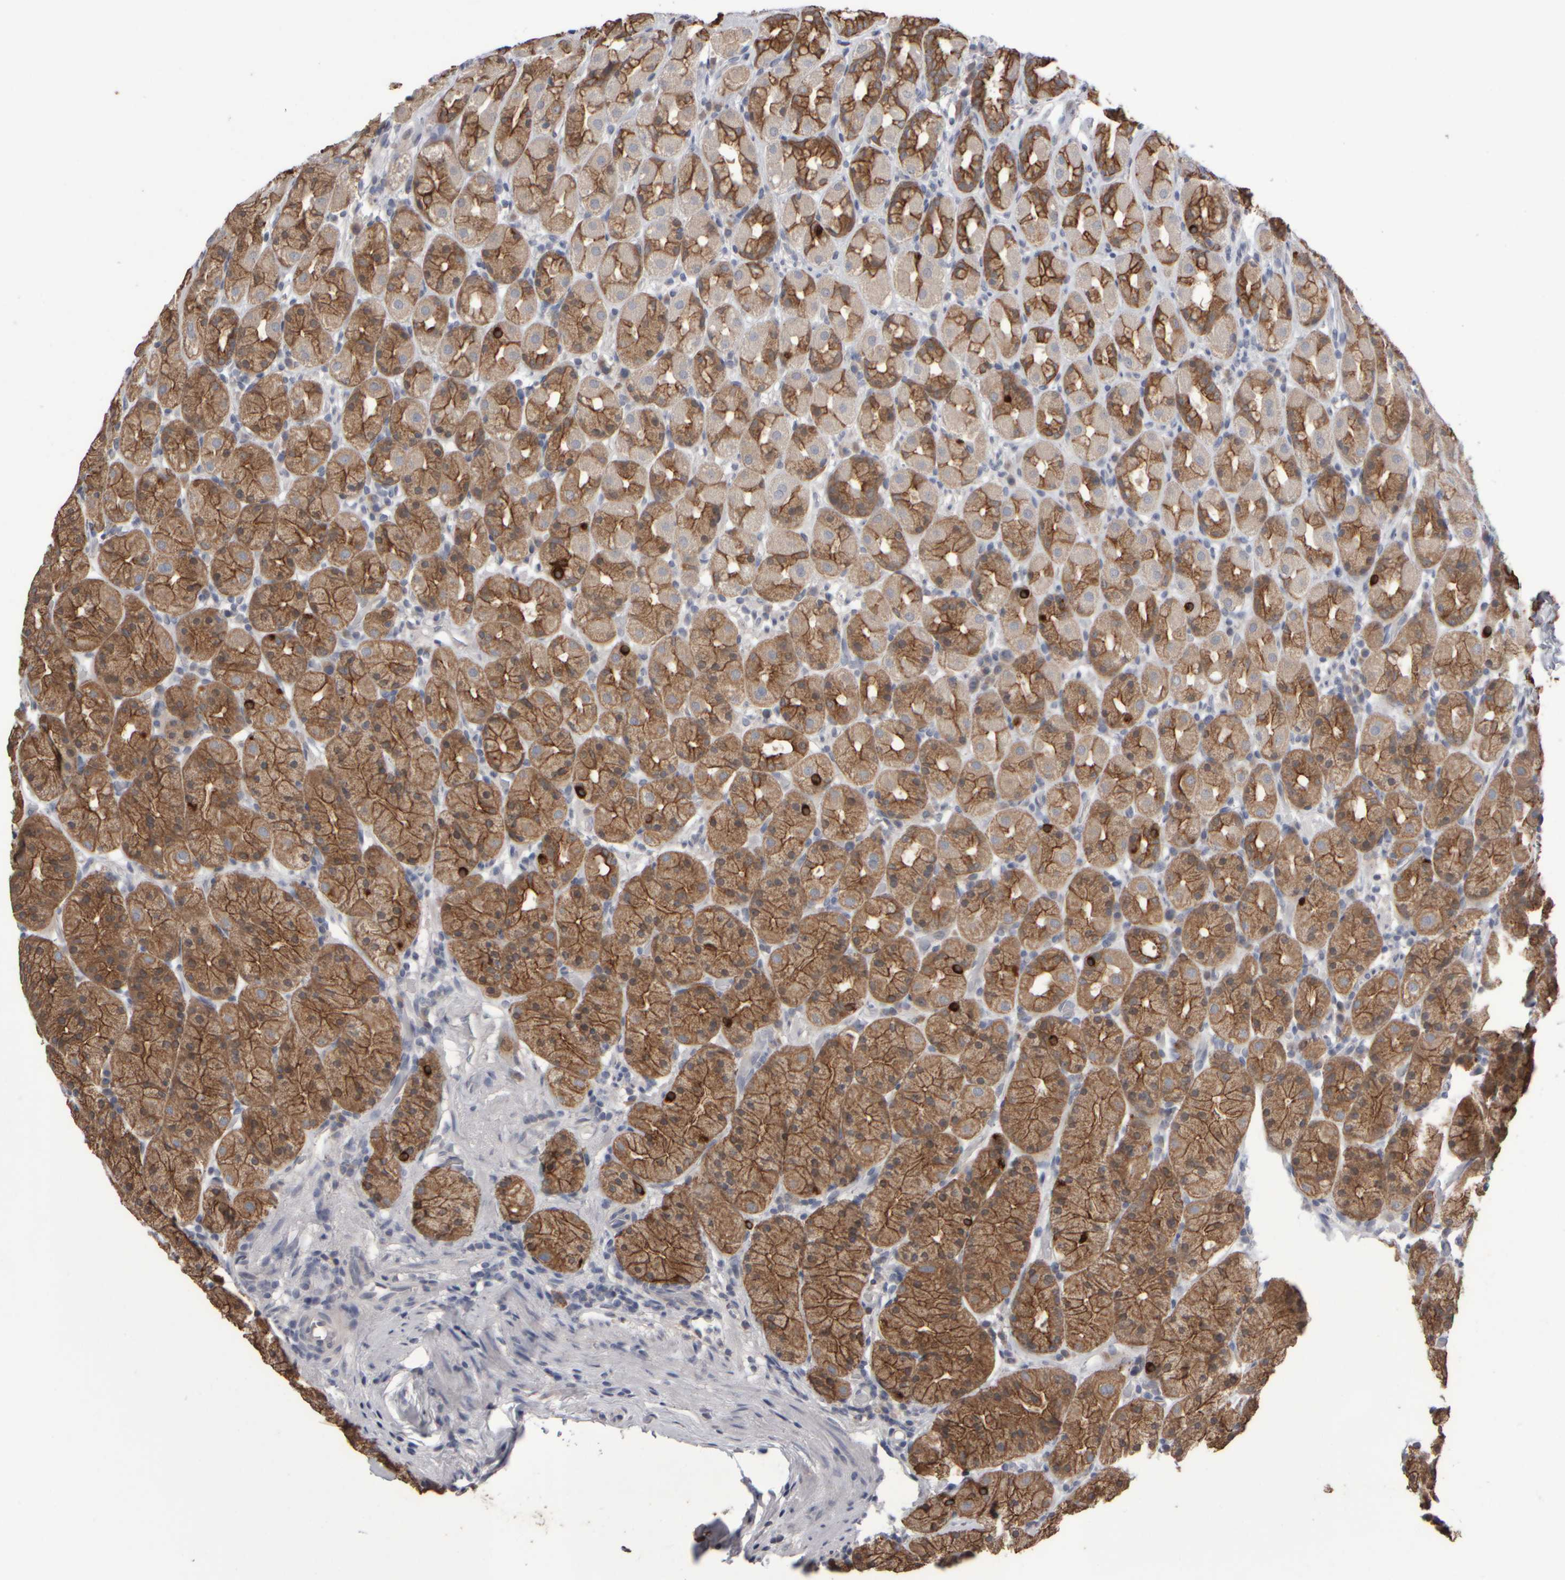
{"staining": {"intensity": "strong", "quantity": ">75%", "location": "cytoplasmic/membranous"}, "tissue": "stomach", "cell_type": "Glandular cells", "image_type": "normal", "snomed": [{"axis": "morphology", "description": "Normal tissue, NOS"}, {"axis": "topography", "description": "Stomach, upper"}], "caption": "DAB (3,3'-diaminobenzidine) immunohistochemical staining of unremarkable human stomach demonstrates strong cytoplasmic/membranous protein expression in approximately >75% of glandular cells.", "gene": "EPHX2", "patient": {"sex": "male", "age": 68}}